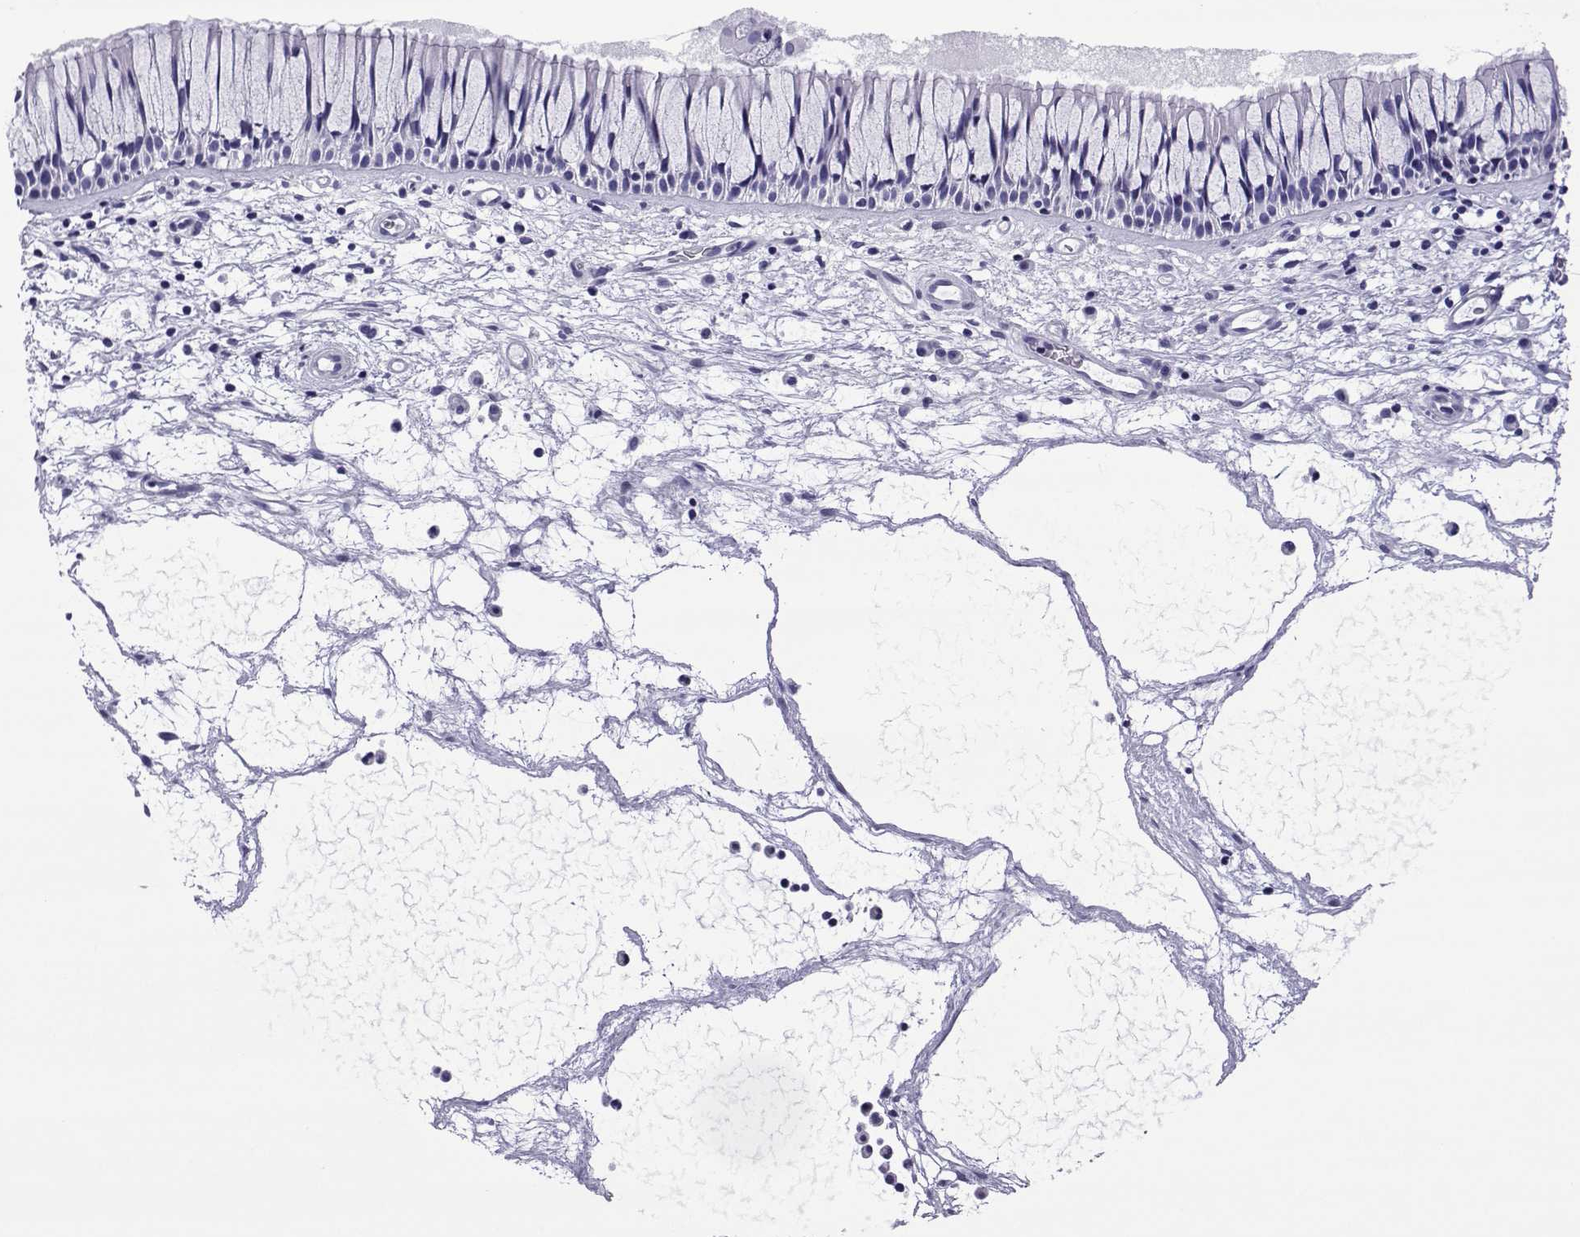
{"staining": {"intensity": "negative", "quantity": "none", "location": "none"}, "tissue": "nasopharynx", "cell_type": "Respiratory epithelial cells", "image_type": "normal", "snomed": [{"axis": "morphology", "description": "Normal tissue, NOS"}, {"axis": "topography", "description": "Nasopharynx"}], "caption": "High power microscopy image of an immunohistochemistry histopathology image of normal nasopharynx, revealing no significant positivity in respiratory epithelial cells. (Immunohistochemistry, brightfield microscopy, high magnification).", "gene": "SPANXA1", "patient": {"sex": "male", "age": 51}}